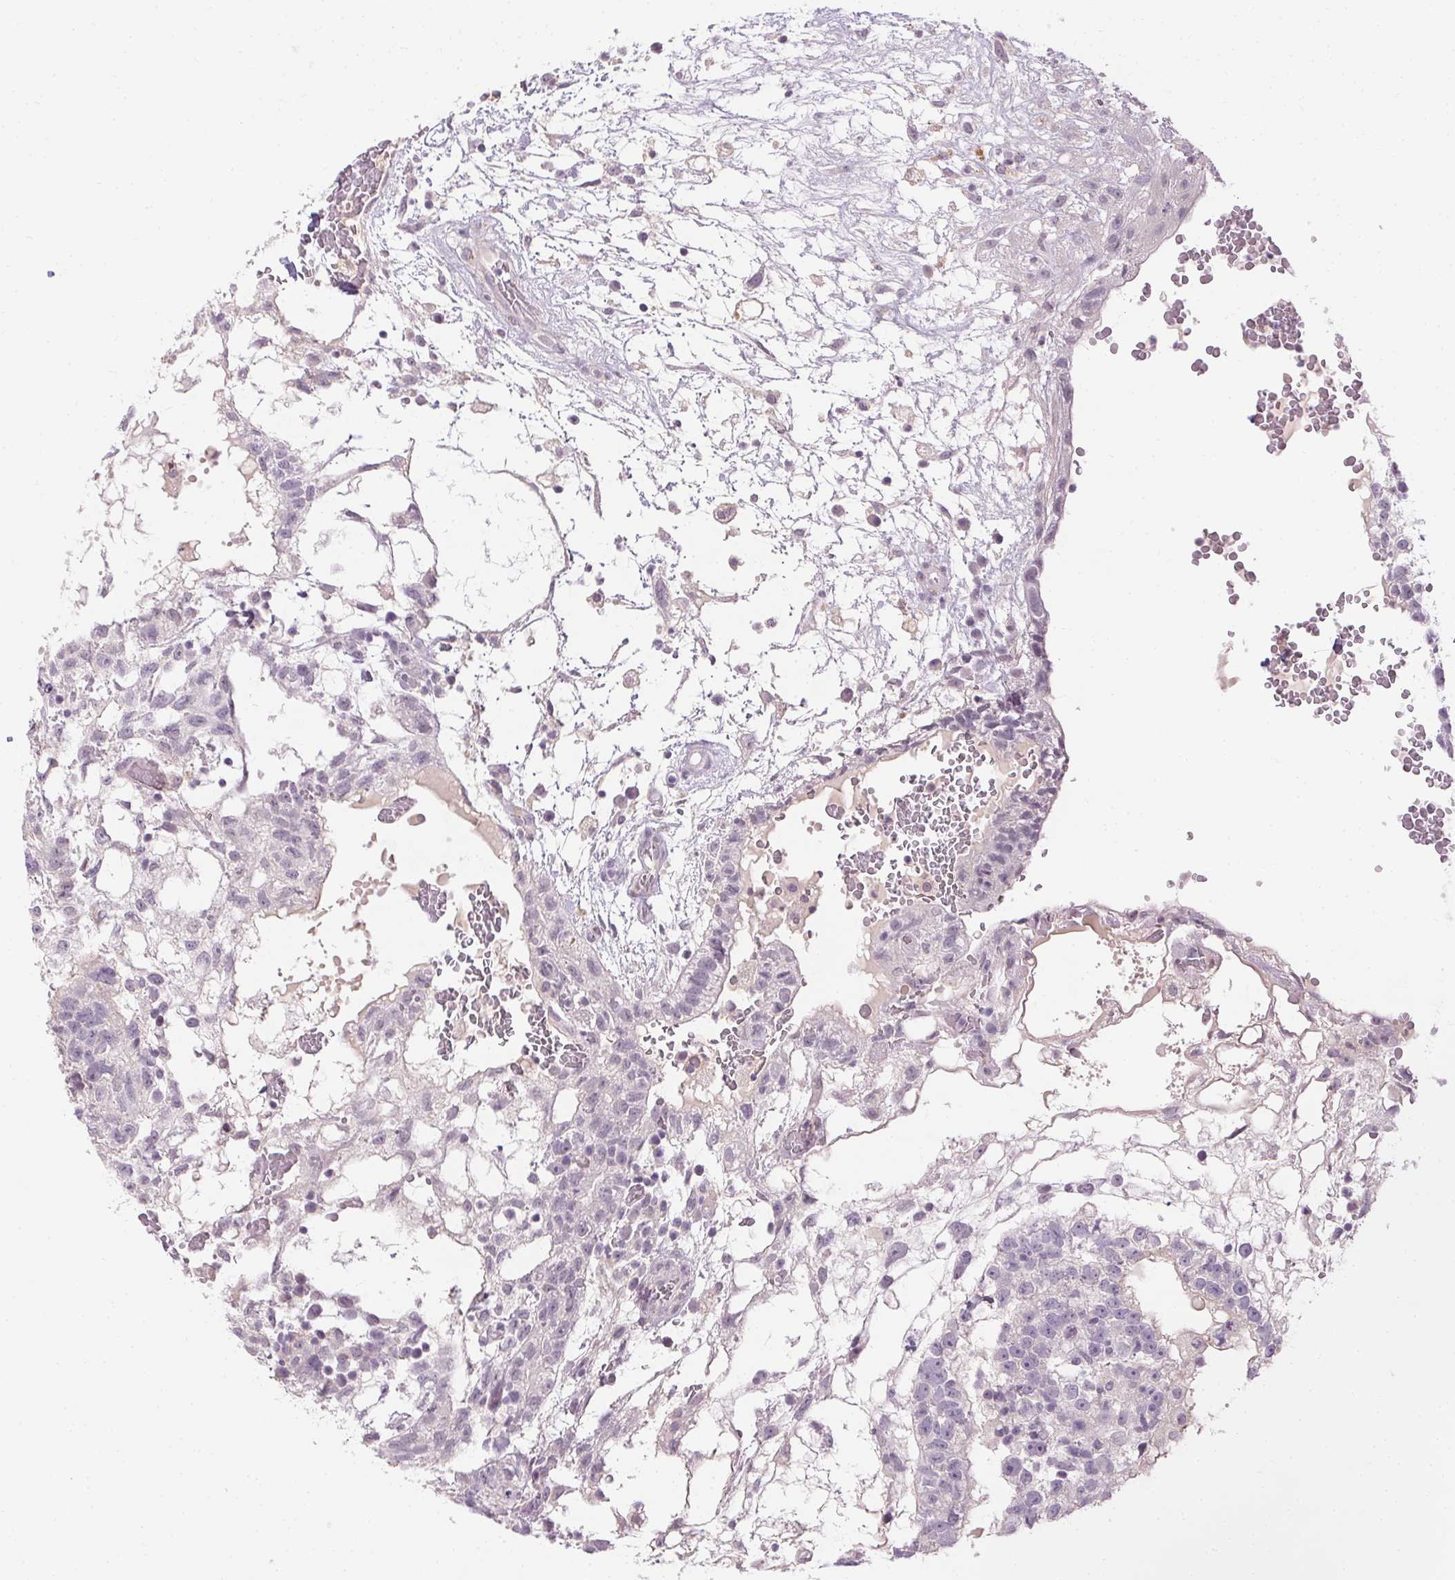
{"staining": {"intensity": "negative", "quantity": "none", "location": "none"}, "tissue": "testis cancer", "cell_type": "Tumor cells", "image_type": "cancer", "snomed": [{"axis": "morphology", "description": "Normal tissue, NOS"}, {"axis": "morphology", "description": "Carcinoma, Embryonal, NOS"}, {"axis": "topography", "description": "Testis"}], "caption": "Embryonal carcinoma (testis) stained for a protein using immunohistochemistry shows no expression tumor cells.", "gene": "FAM168A", "patient": {"sex": "male", "age": 32}}